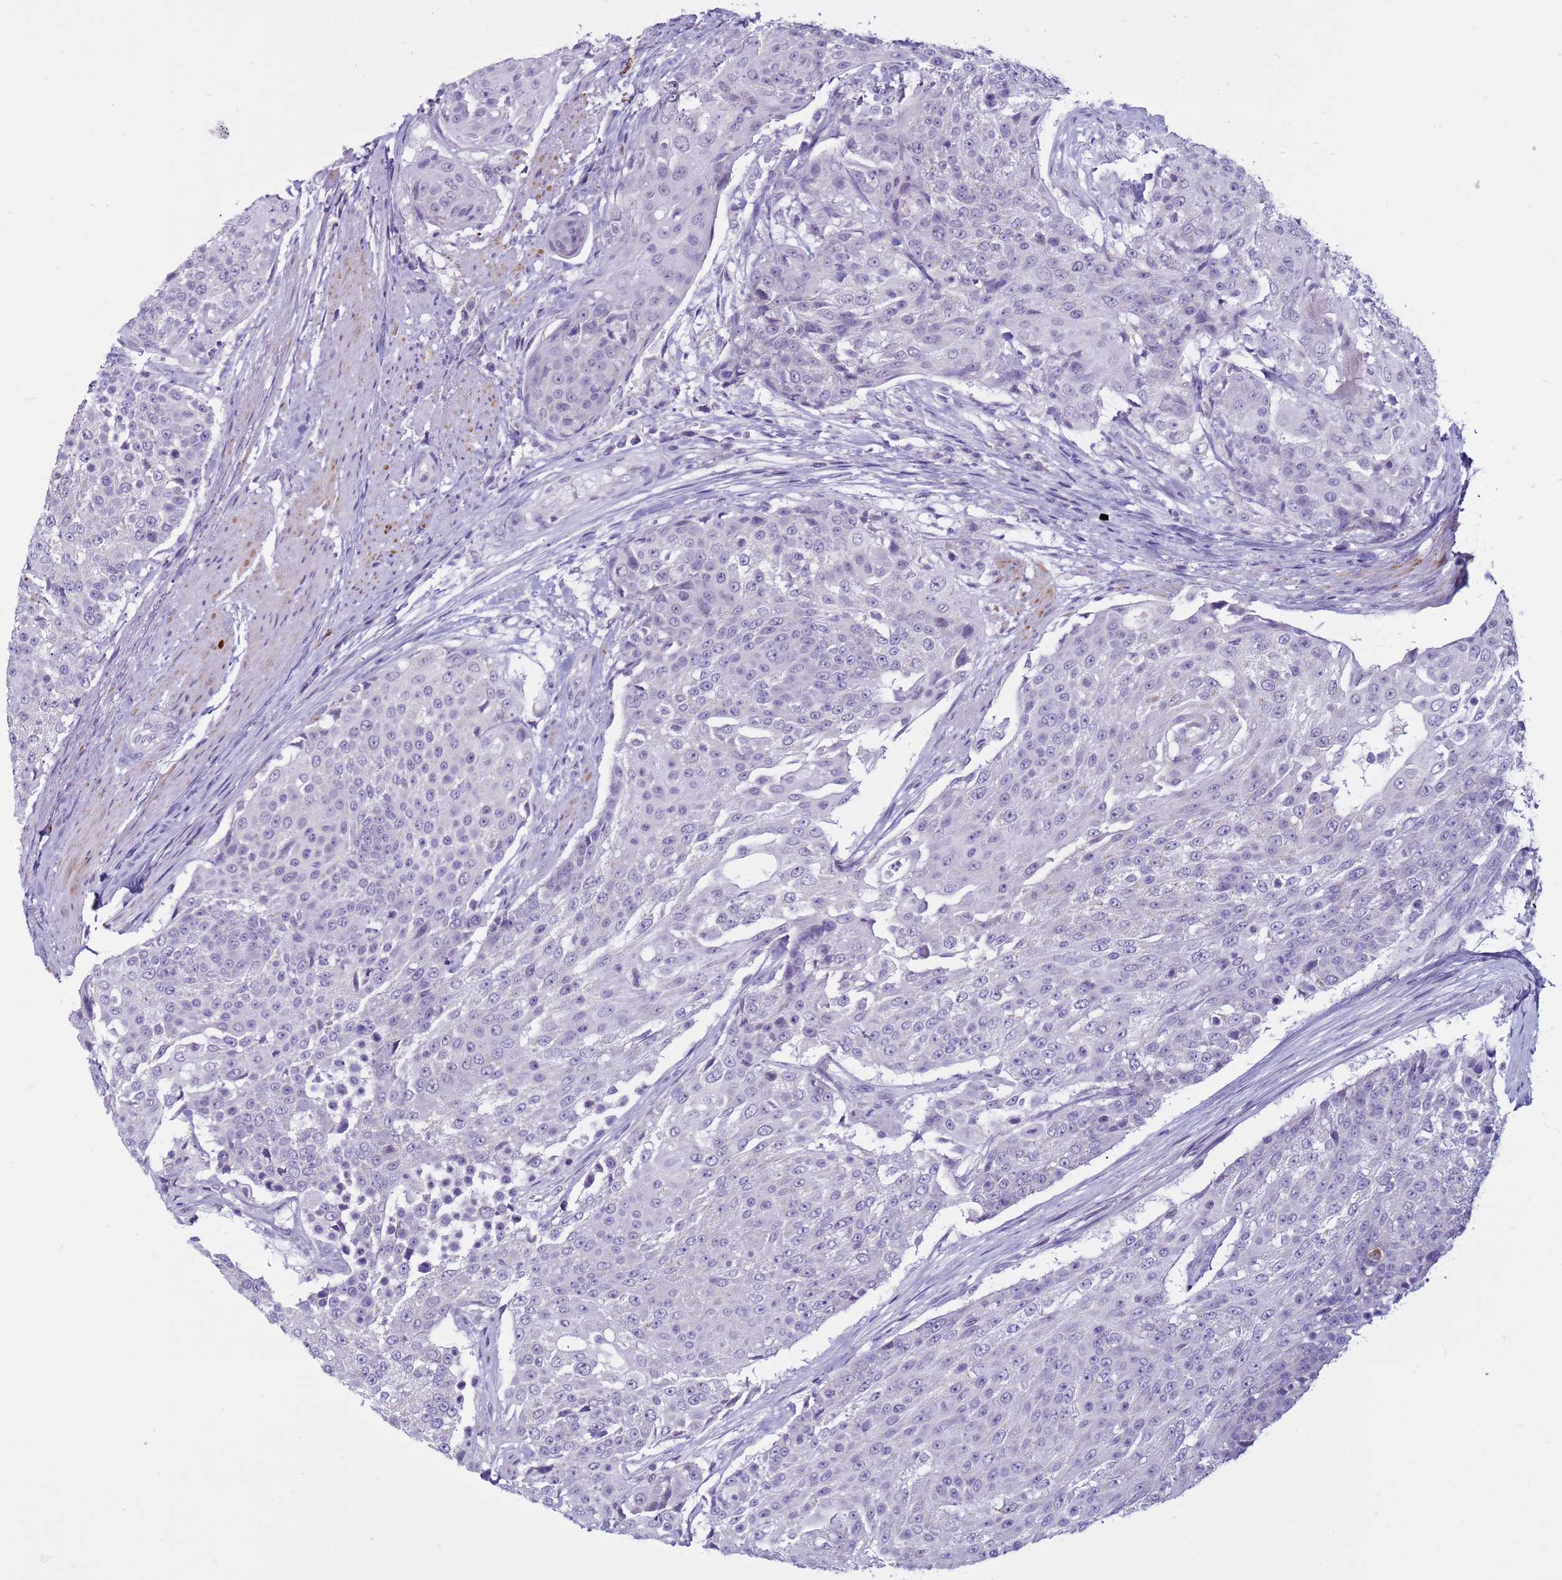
{"staining": {"intensity": "negative", "quantity": "none", "location": "none"}, "tissue": "urothelial cancer", "cell_type": "Tumor cells", "image_type": "cancer", "snomed": [{"axis": "morphology", "description": "Urothelial carcinoma, High grade"}, {"axis": "topography", "description": "Urinary bladder"}], "caption": "A high-resolution image shows immunohistochemistry (IHC) staining of urothelial cancer, which displays no significant expression in tumor cells.", "gene": "CDK2AP2", "patient": {"sex": "female", "age": 63}}